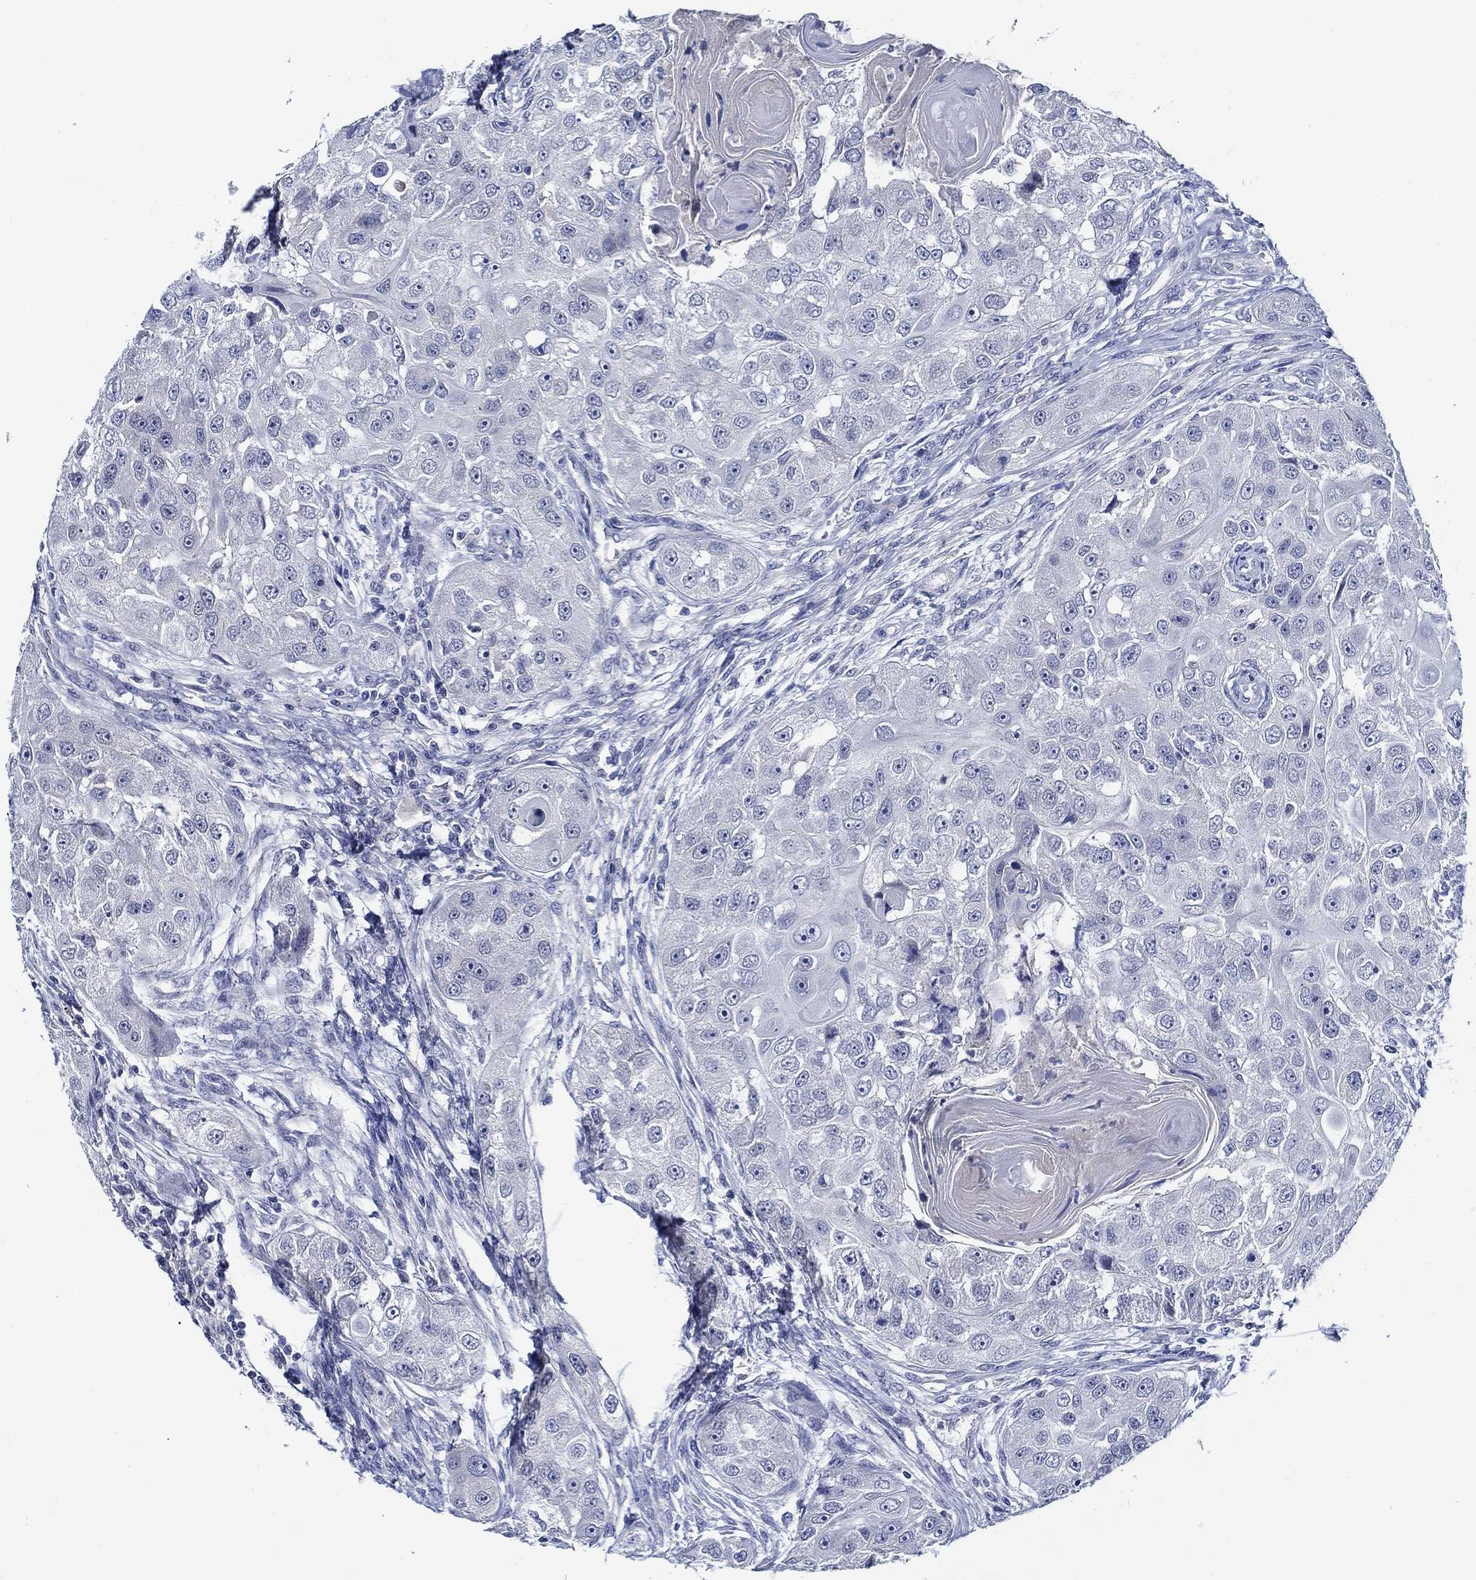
{"staining": {"intensity": "negative", "quantity": "none", "location": "none"}, "tissue": "head and neck cancer", "cell_type": "Tumor cells", "image_type": "cancer", "snomed": [{"axis": "morphology", "description": "Squamous cell carcinoma, NOS"}, {"axis": "topography", "description": "Head-Neck"}], "caption": "A high-resolution histopathology image shows immunohistochemistry staining of head and neck cancer (squamous cell carcinoma), which demonstrates no significant expression in tumor cells.", "gene": "ALOX12", "patient": {"sex": "male", "age": 51}}